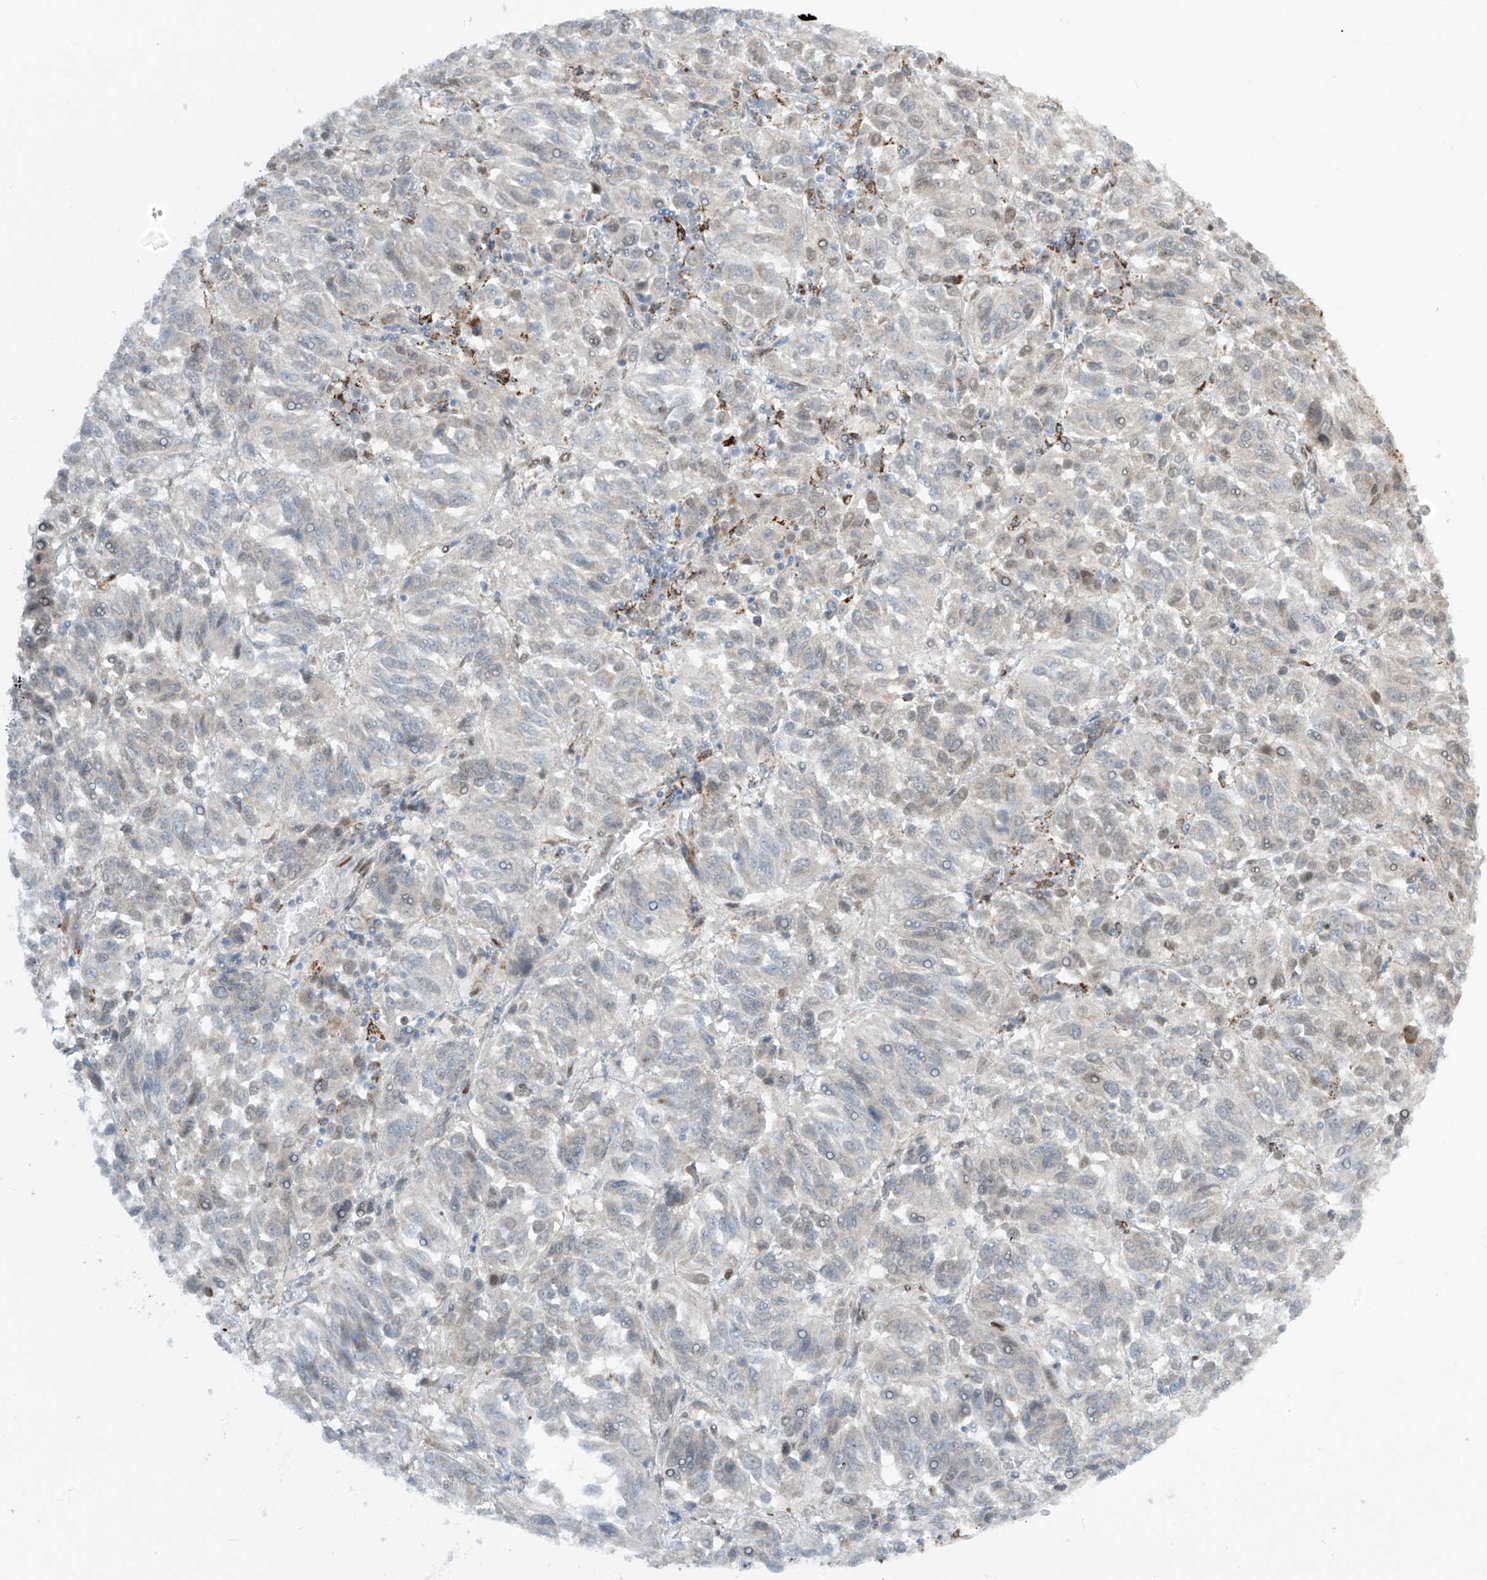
{"staining": {"intensity": "negative", "quantity": "none", "location": "none"}, "tissue": "melanoma", "cell_type": "Tumor cells", "image_type": "cancer", "snomed": [{"axis": "morphology", "description": "Malignant melanoma, Metastatic site"}, {"axis": "topography", "description": "Lung"}], "caption": "A micrograph of human malignant melanoma (metastatic site) is negative for staining in tumor cells. (Stains: DAB (3,3'-diaminobenzidine) IHC with hematoxylin counter stain, Microscopy: brightfield microscopy at high magnification).", "gene": "PM20D2", "patient": {"sex": "male", "age": 64}}